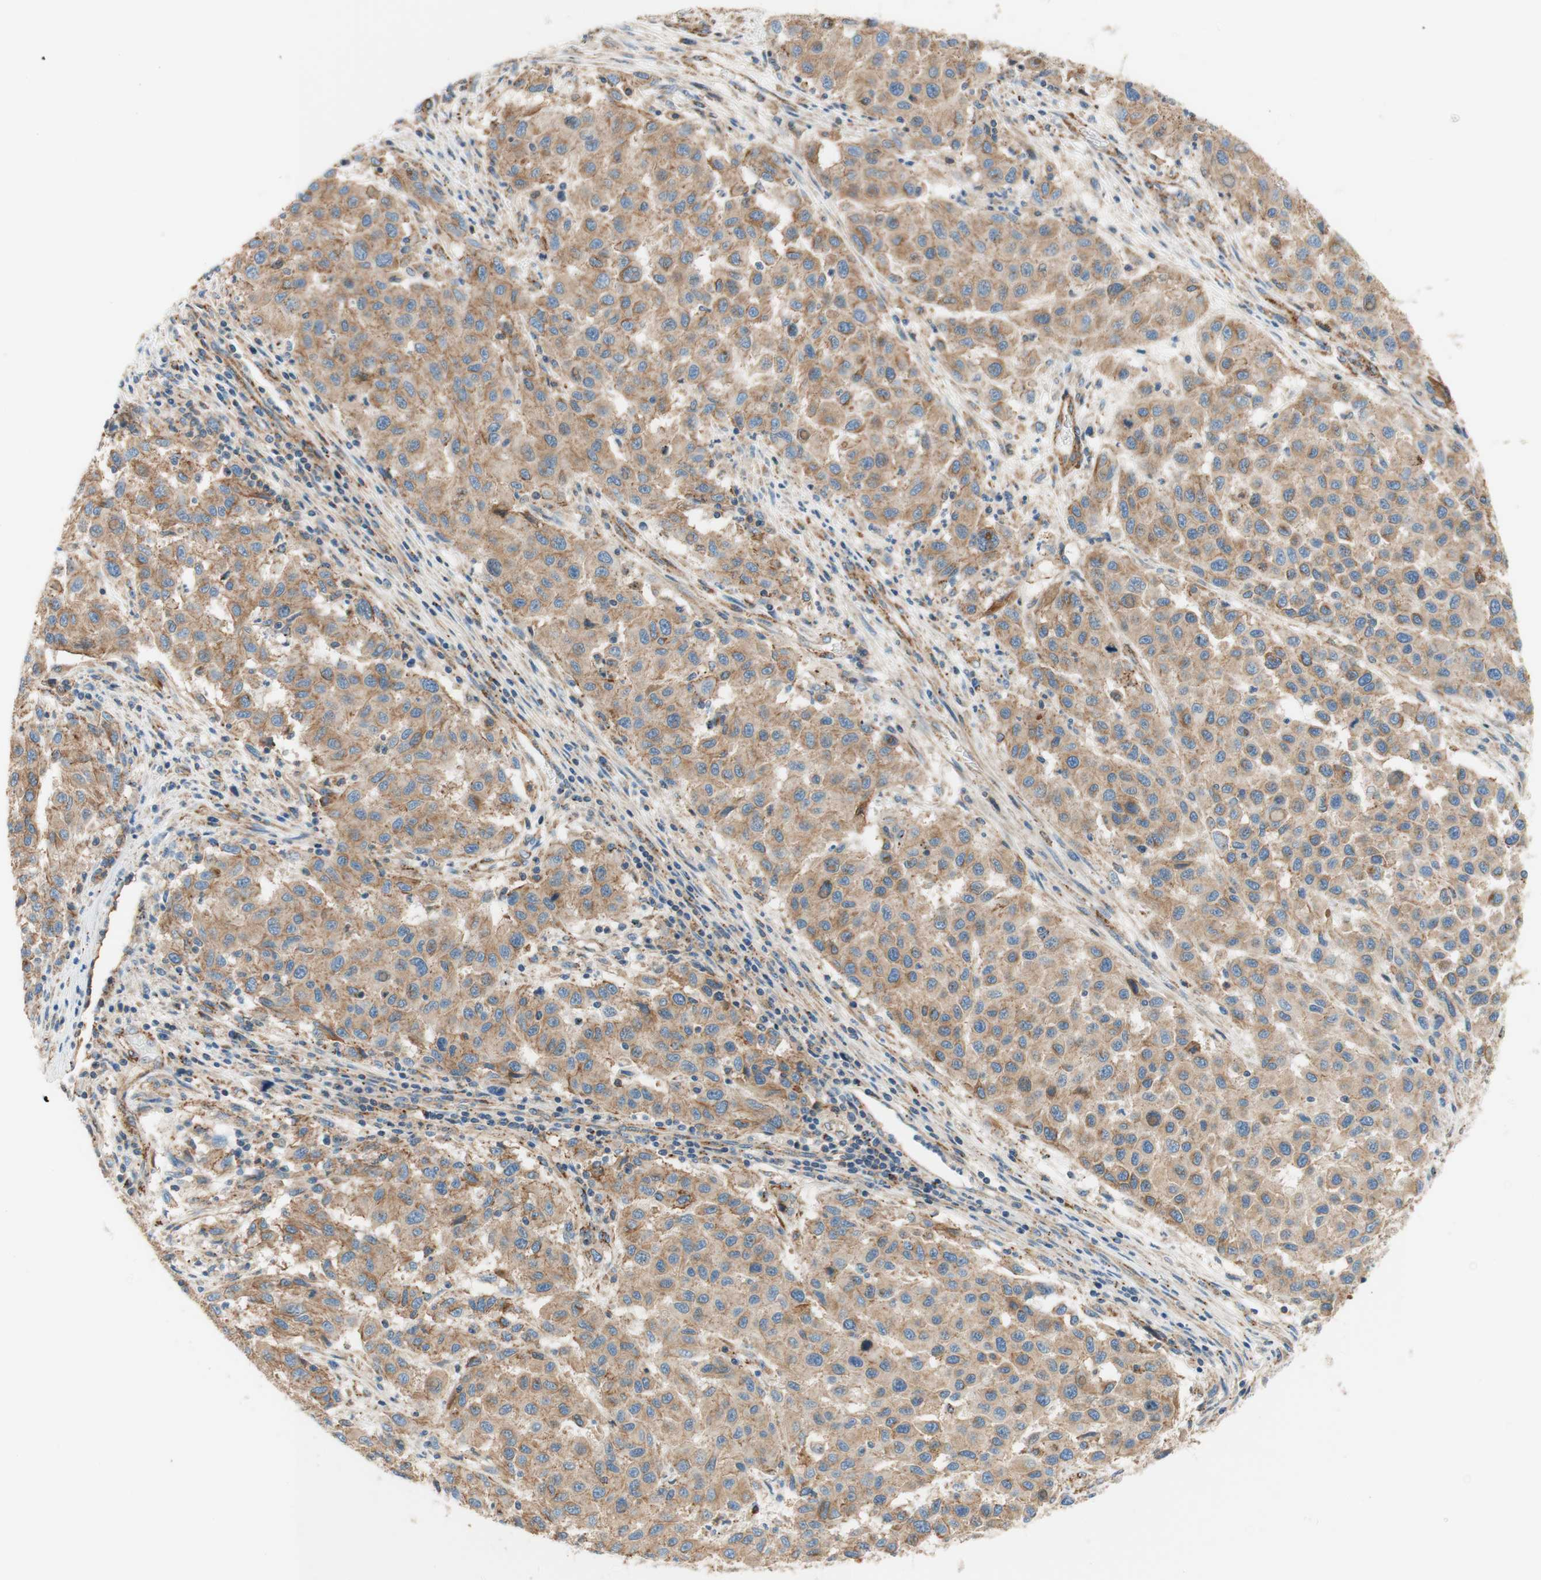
{"staining": {"intensity": "moderate", "quantity": ">75%", "location": "cytoplasmic/membranous"}, "tissue": "melanoma", "cell_type": "Tumor cells", "image_type": "cancer", "snomed": [{"axis": "morphology", "description": "Malignant melanoma, Metastatic site"}, {"axis": "topography", "description": "Lymph node"}], "caption": "A medium amount of moderate cytoplasmic/membranous expression is appreciated in approximately >75% of tumor cells in melanoma tissue.", "gene": "VPS26A", "patient": {"sex": "male", "age": 61}}